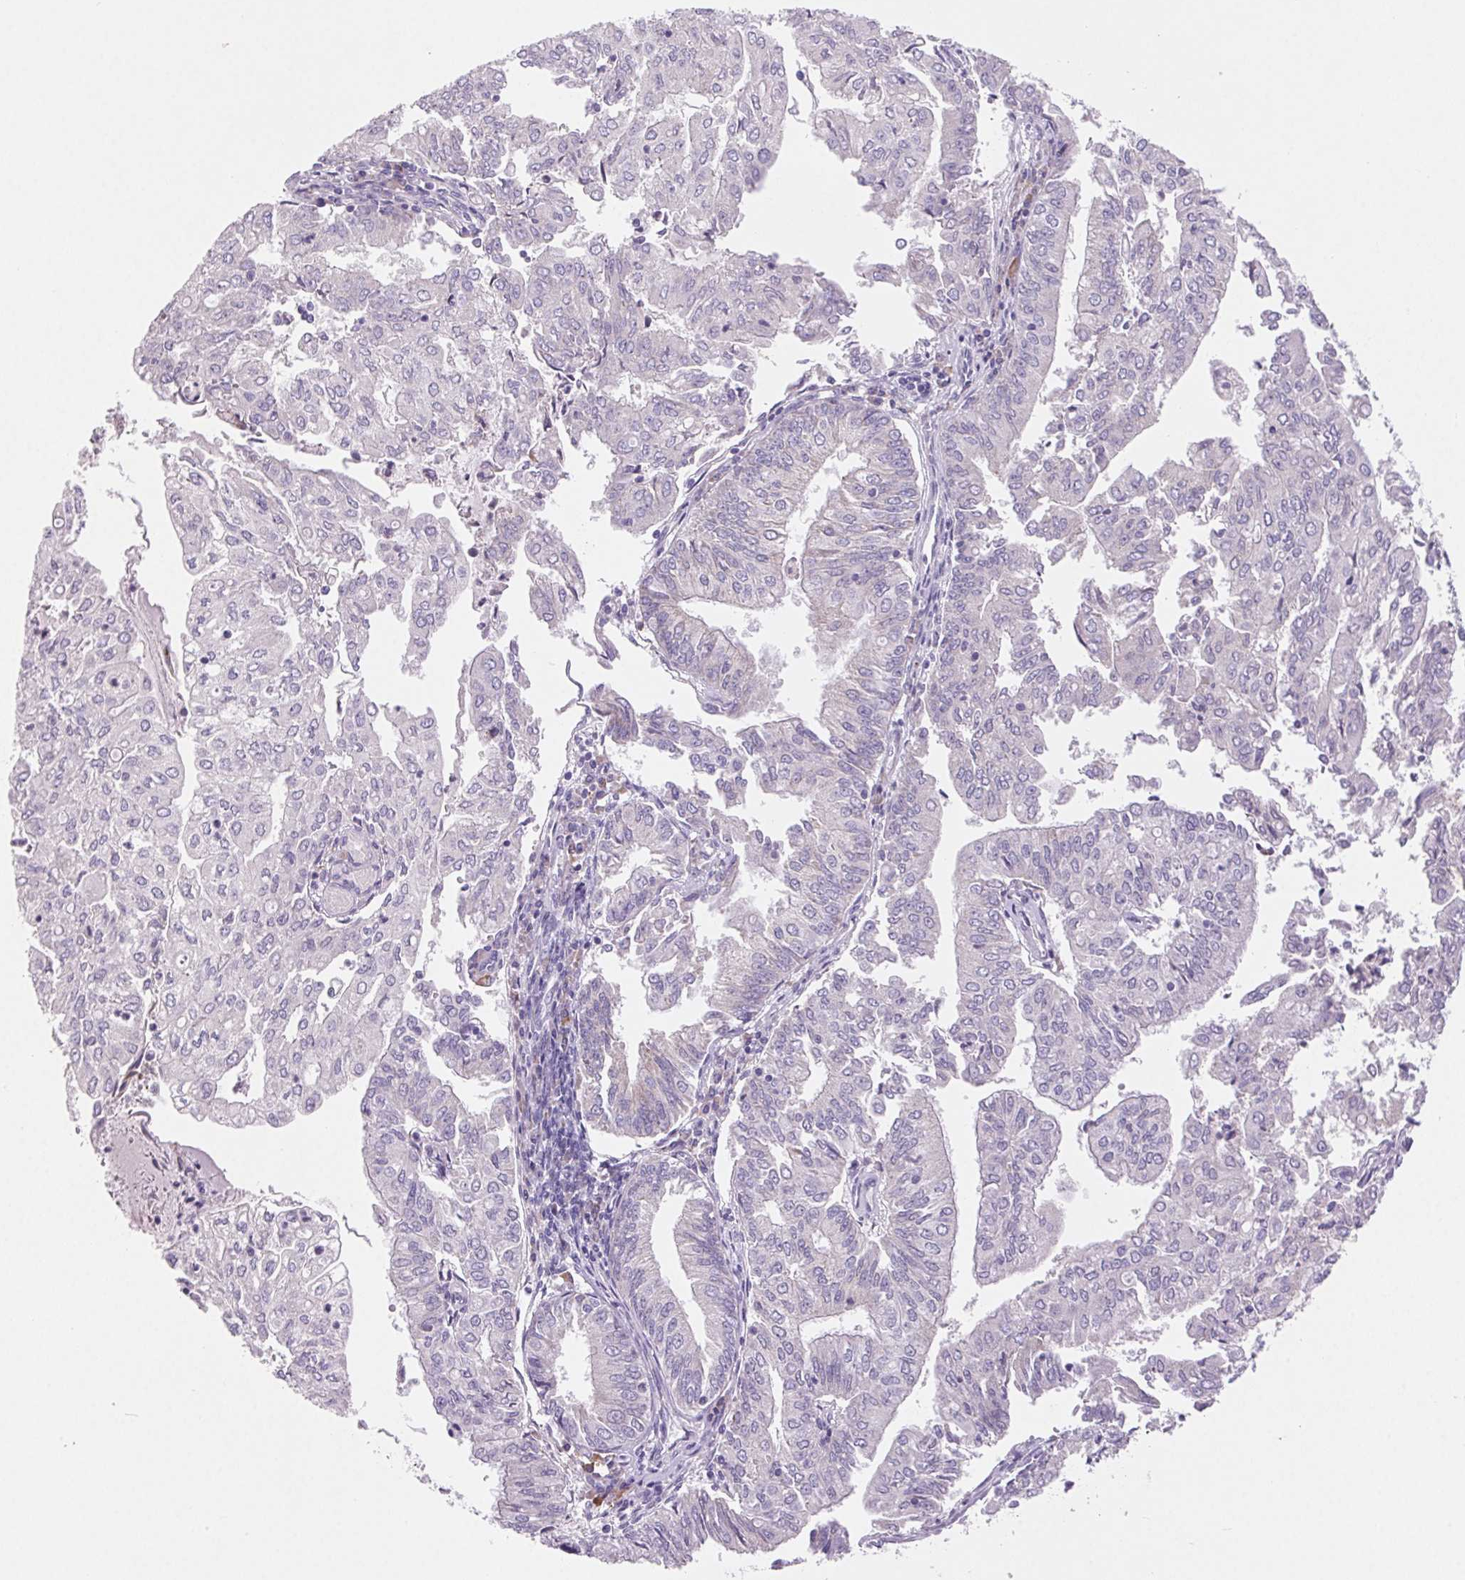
{"staining": {"intensity": "negative", "quantity": "none", "location": "none"}, "tissue": "endometrial cancer", "cell_type": "Tumor cells", "image_type": "cancer", "snomed": [{"axis": "morphology", "description": "Adenocarcinoma, NOS"}, {"axis": "topography", "description": "Endometrium"}], "caption": "This is an IHC micrograph of adenocarcinoma (endometrial). There is no positivity in tumor cells.", "gene": "ARHGAP11B", "patient": {"sex": "female", "age": 61}}